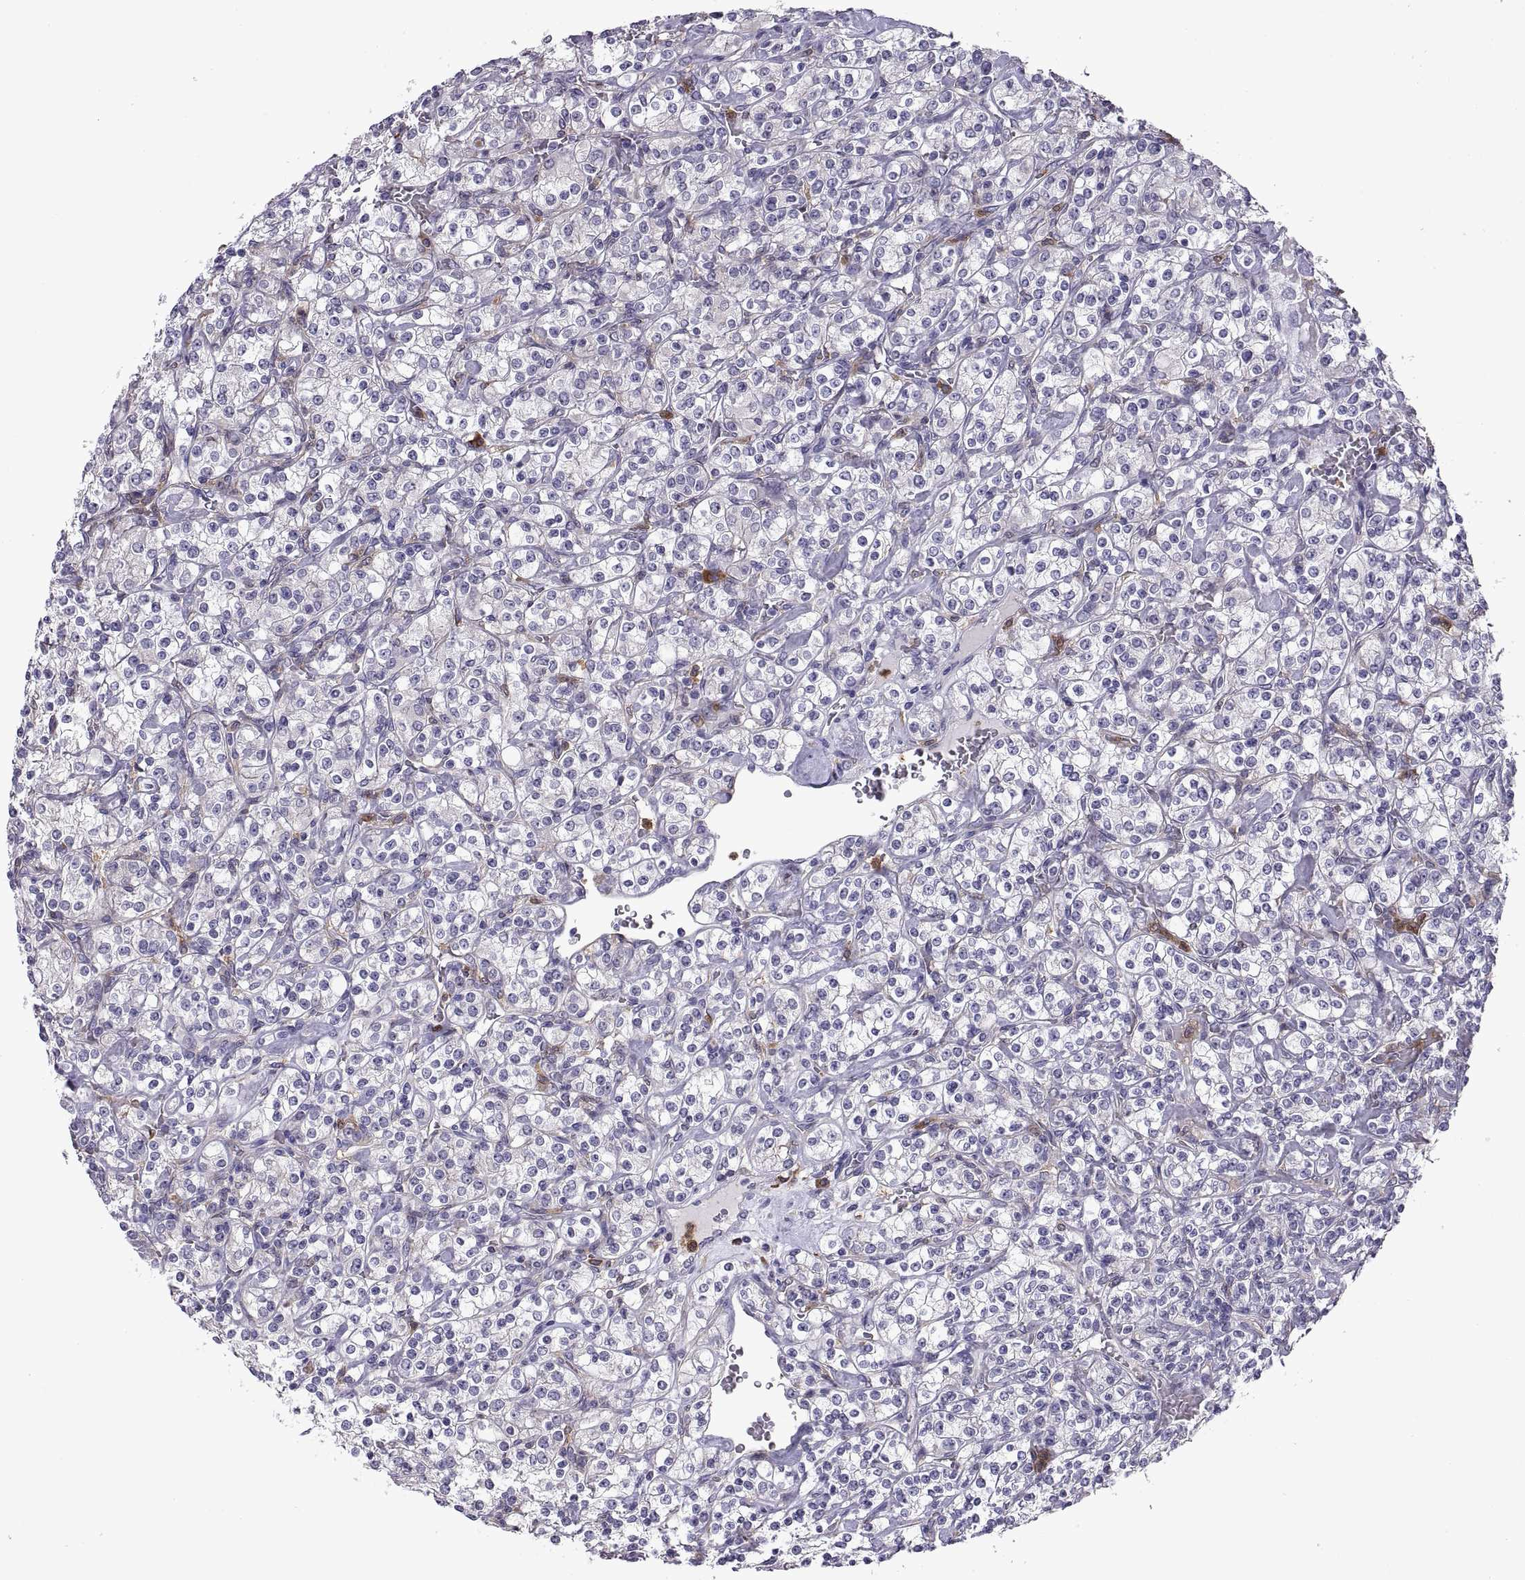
{"staining": {"intensity": "negative", "quantity": "none", "location": "none"}, "tissue": "renal cancer", "cell_type": "Tumor cells", "image_type": "cancer", "snomed": [{"axis": "morphology", "description": "Adenocarcinoma, NOS"}, {"axis": "topography", "description": "Kidney"}], "caption": "The immunohistochemistry (IHC) photomicrograph has no significant expression in tumor cells of renal cancer tissue.", "gene": "DOK3", "patient": {"sex": "male", "age": 77}}